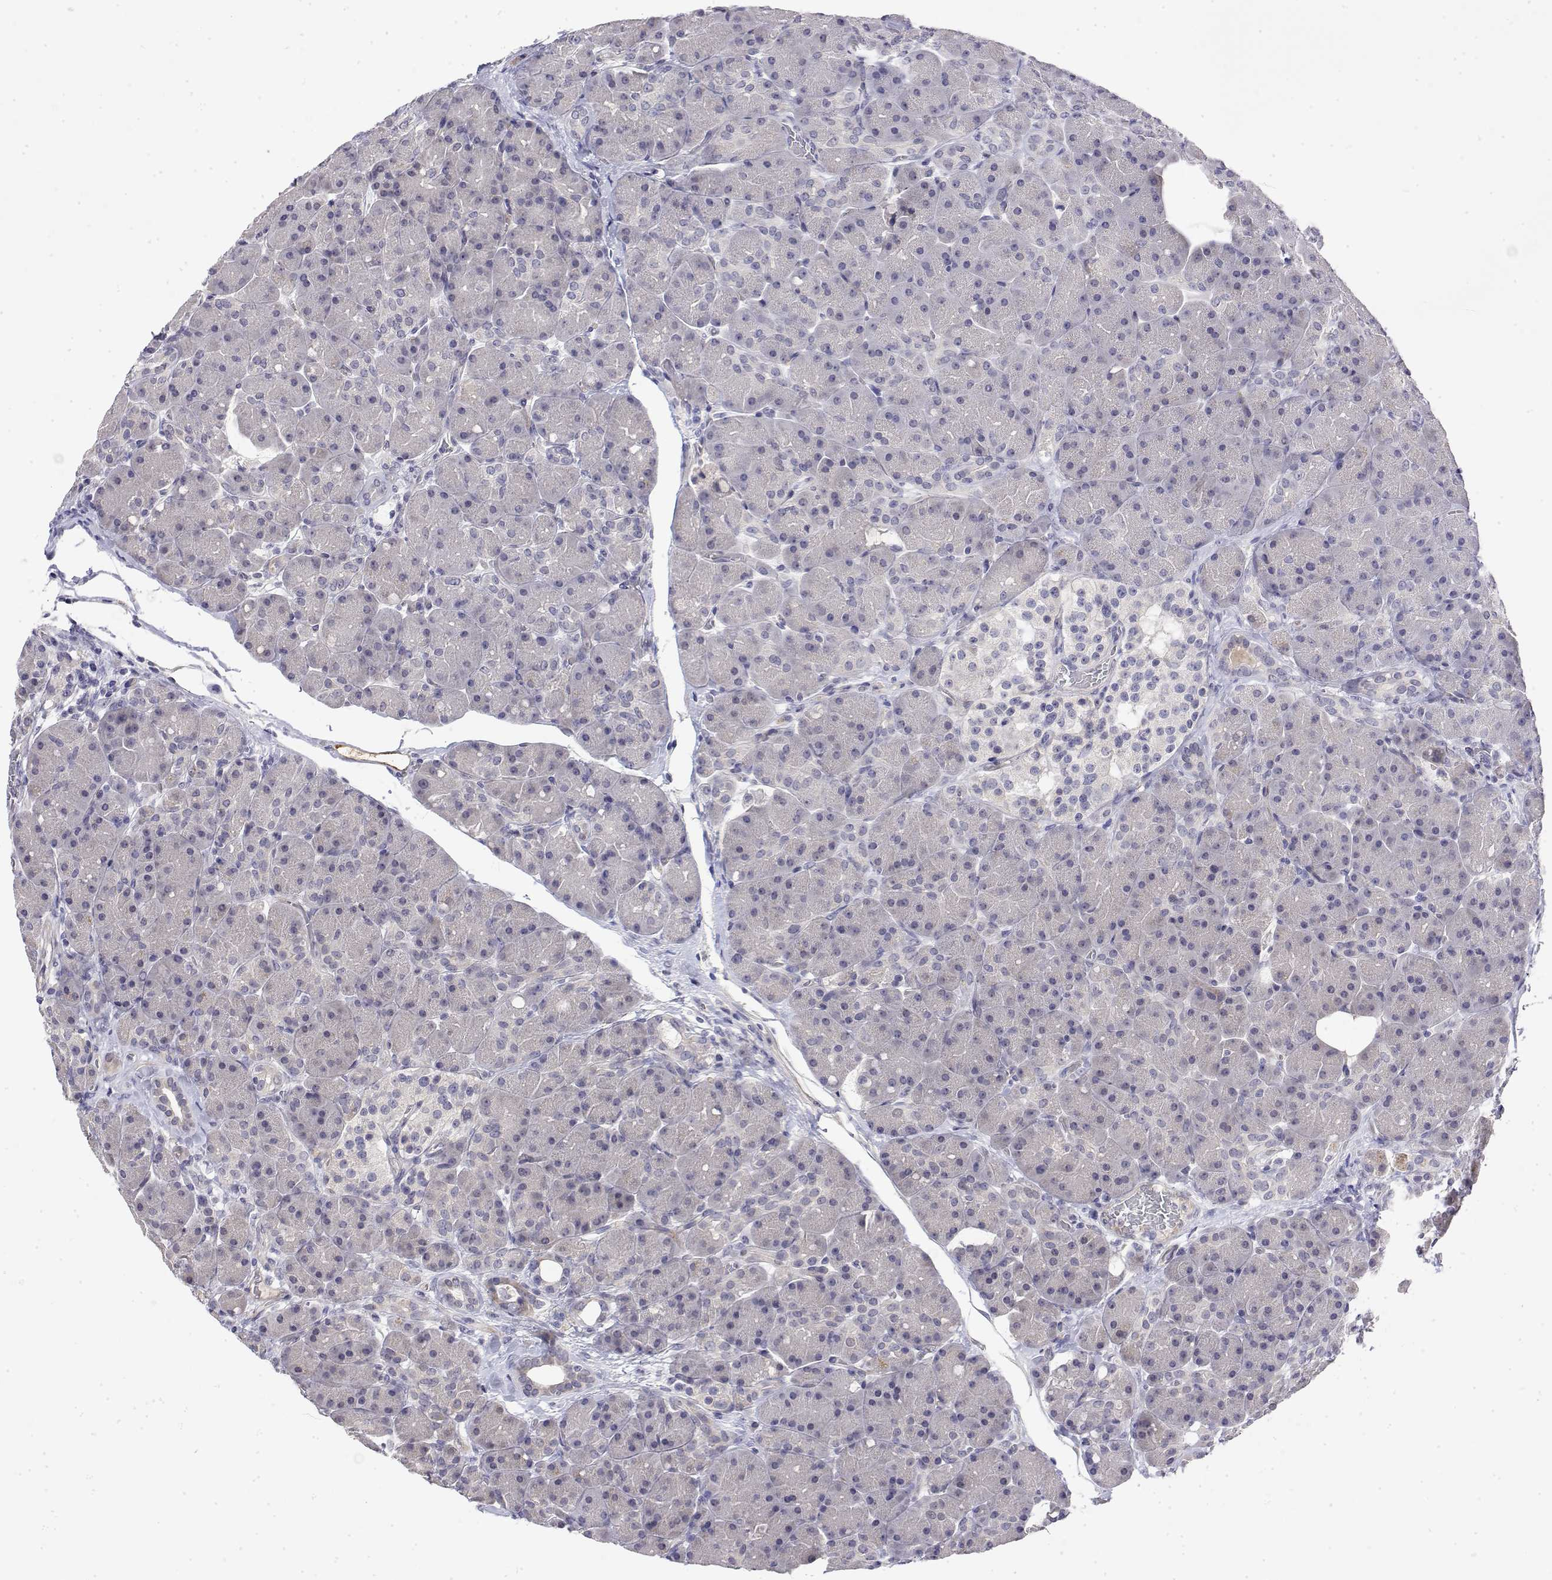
{"staining": {"intensity": "negative", "quantity": "none", "location": "none"}, "tissue": "pancreas", "cell_type": "Exocrine glandular cells", "image_type": "normal", "snomed": [{"axis": "morphology", "description": "Normal tissue, NOS"}, {"axis": "topography", "description": "Pancreas"}], "caption": "This is an IHC image of benign pancreas. There is no positivity in exocrine glandular cells.", "gene": "GGACT", "patient": {"sex": "male", "age": 55}}